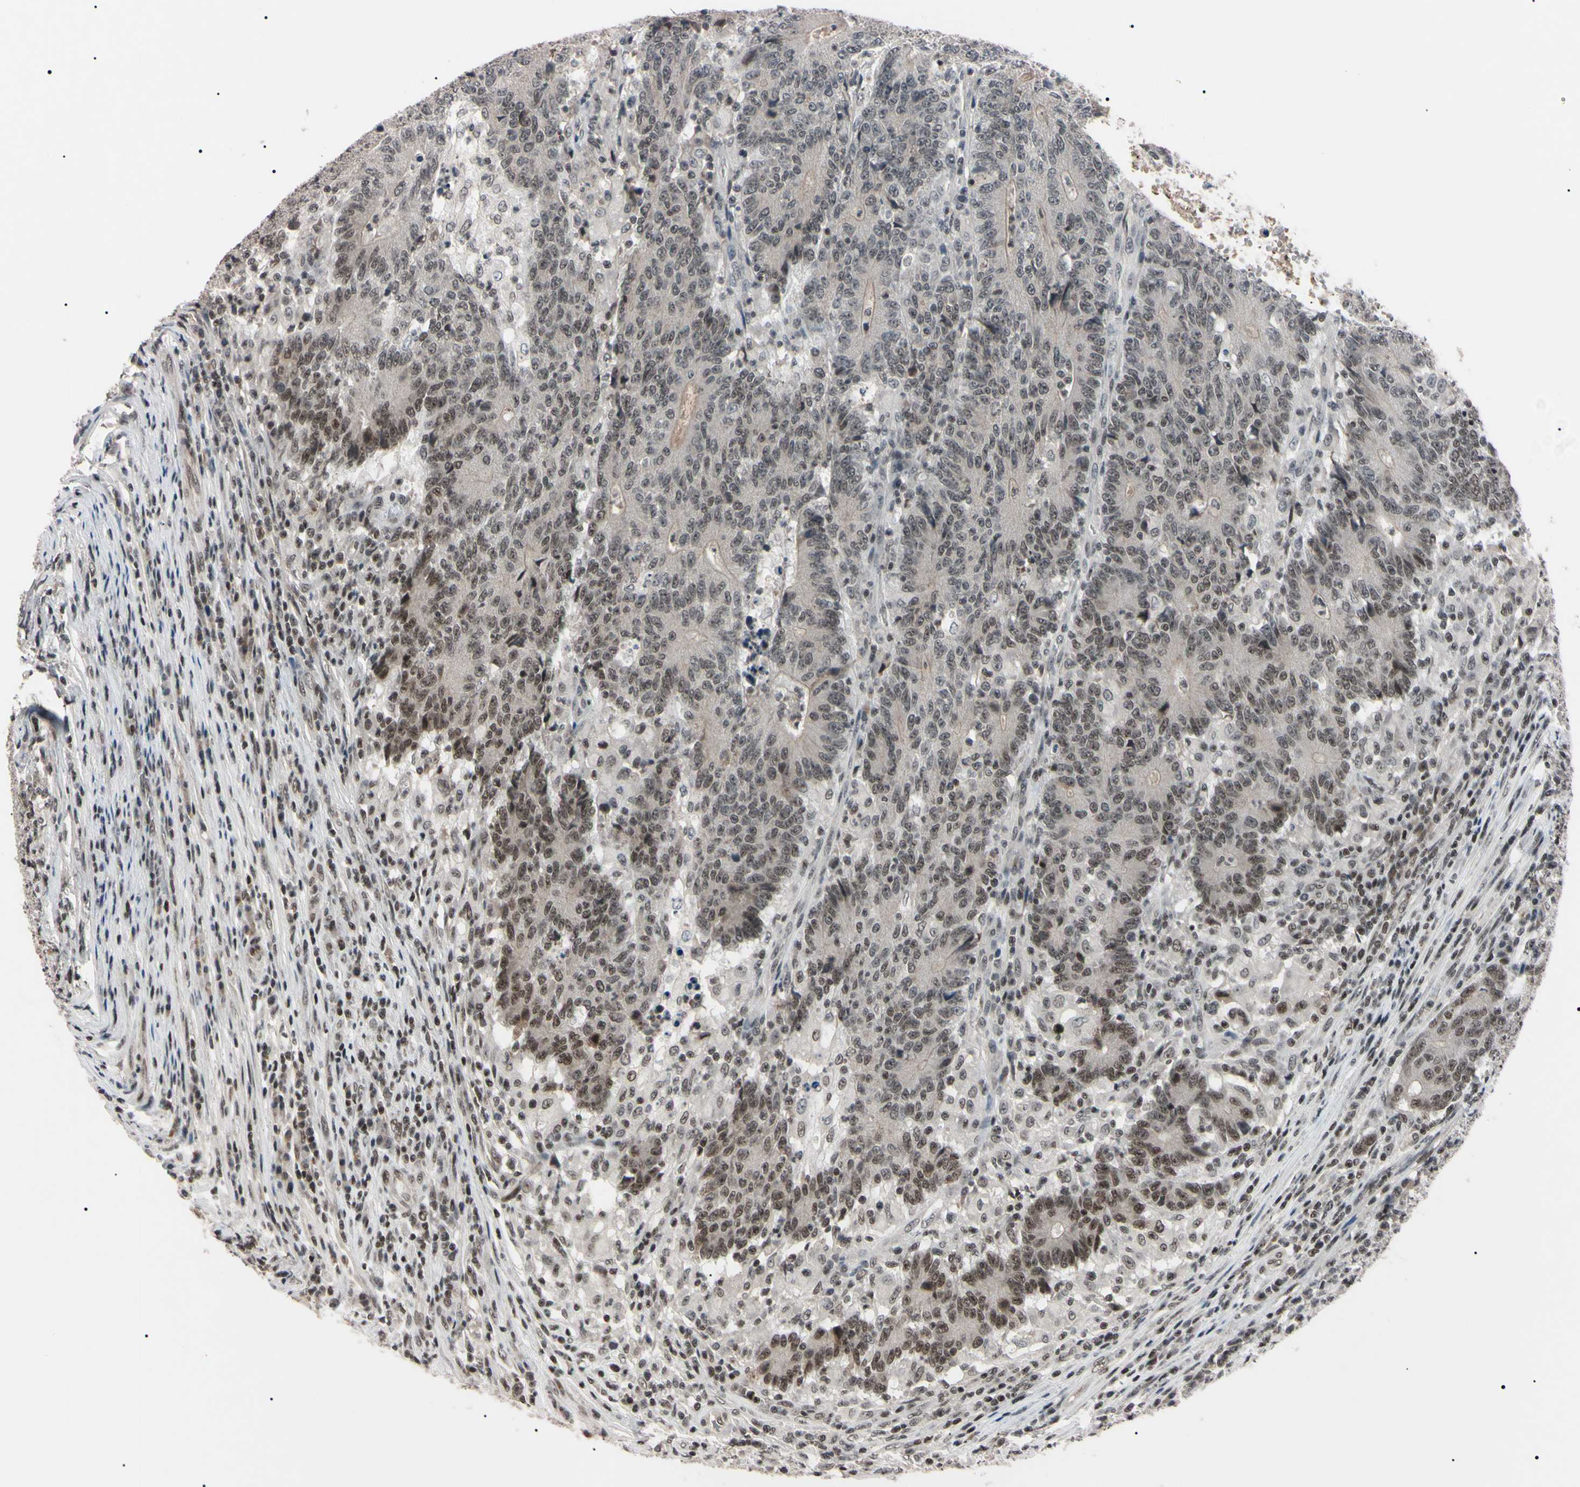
{"staining": {"intensity": "weak", "quantity": "25%-75%", "location": "nuclear"}, "tissue": "colorectal cancer", "cell_type": "Tumor cells", "image_type": "cancer", "snomed": [{"axis": "morphology", "description": "Normal tissue, NOS"}, {"axis": "morphology", "description": "Adenocarcinoma, NOS"}, {"axis": "topography", "description": "Colon"}], "caption": "Human adenocarcinoma (colorectal) stained with a protein marker exhibits weak staining in tumor cells.", "gene": "YY1", "patient": {"sex": "female", "age": 75}}